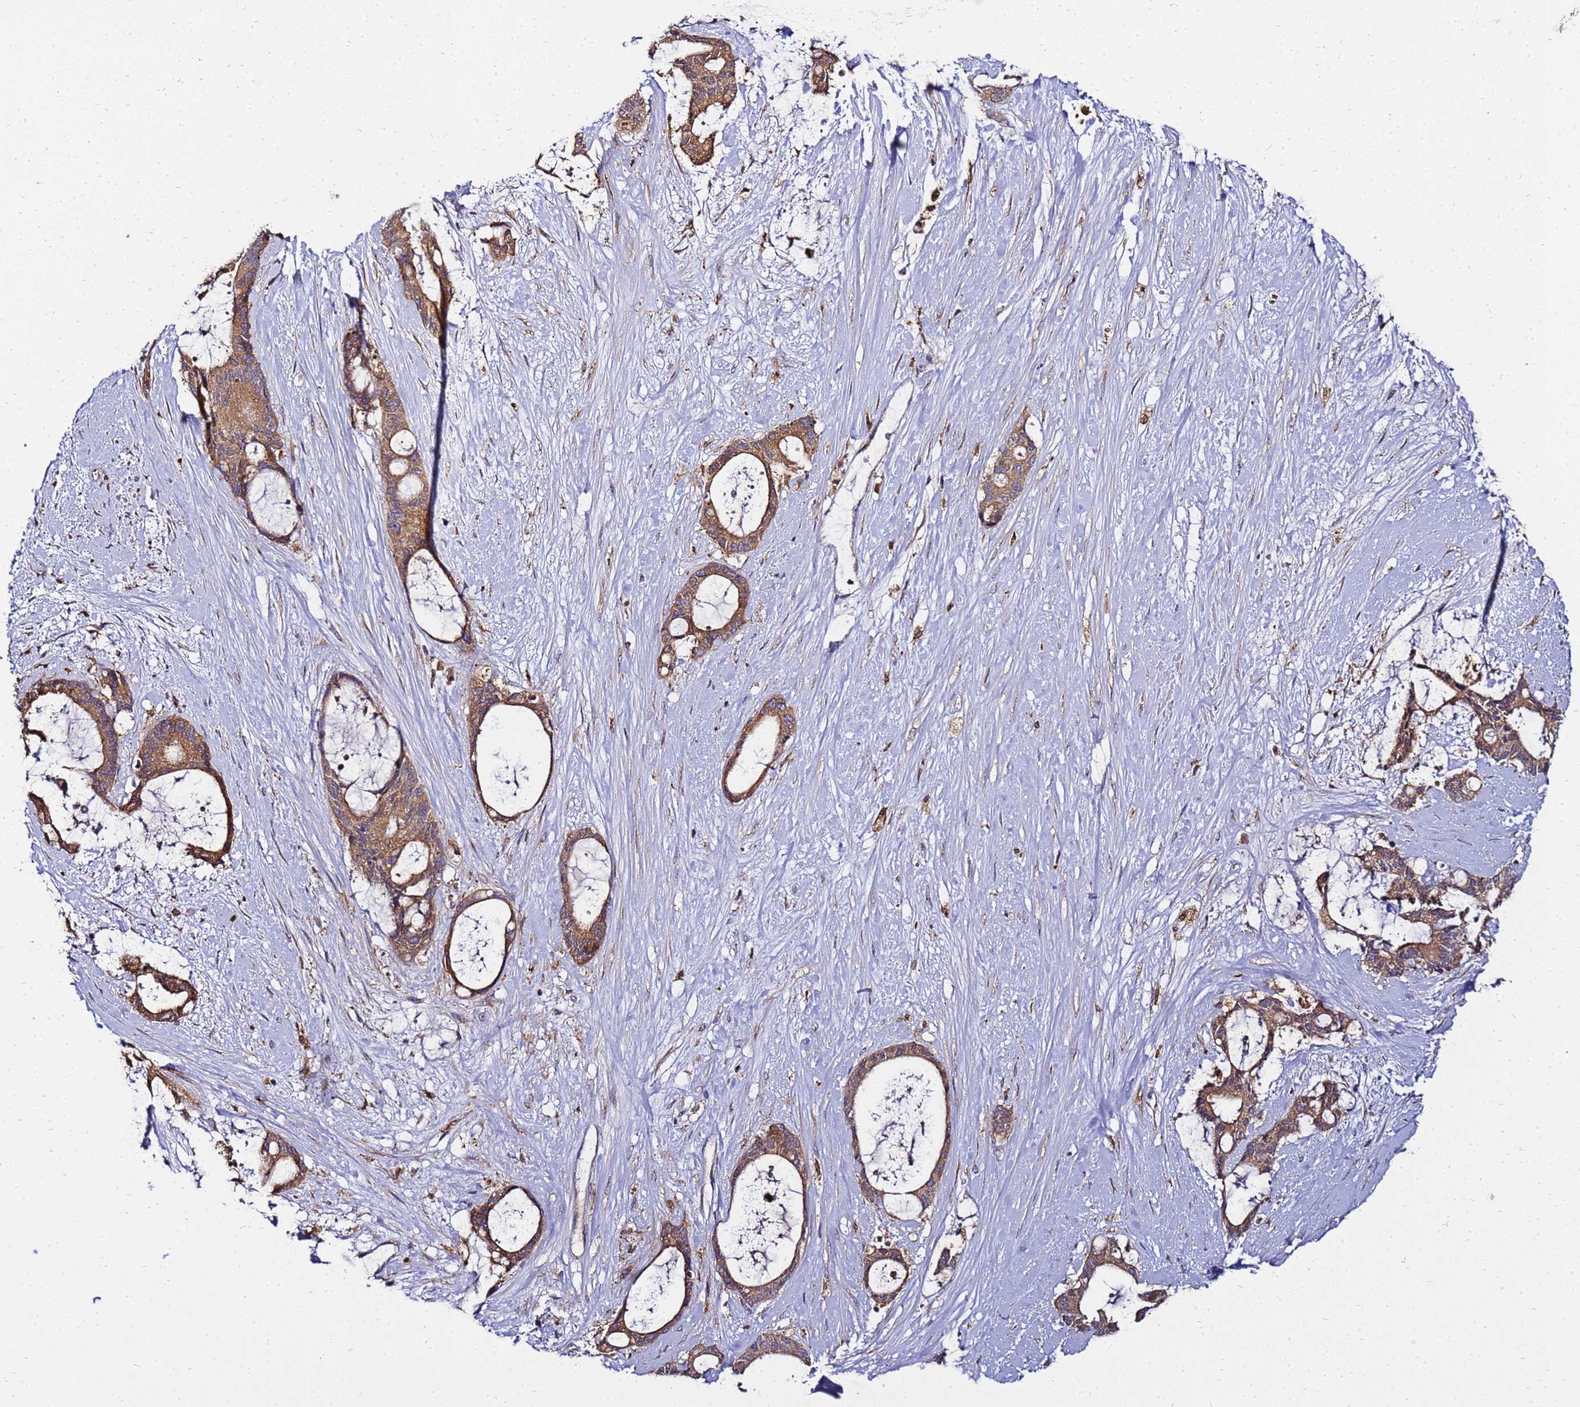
{"staining": {"intensity": "moderate", "quantity": ">75%", "location": "cytoplasmic/membranous"}, "tissue": "liver cancer", "cell_type": "Tumor cells", "image_type": "cancer", "snomed": [{"axis": "morphology", "description": "Normal tissue, NOS"}, {"axis": "morphology", "description": "Cholangiocarcinoma"}, {"axis": "topography", "description": "Liver"}, {"axis": "topography", "description": "Peripheral nerve tissue"}], "caption": "Protein staining of liver cholangiocarcinoma tissue shows moderate cytoplasmic/membranous expression in approximately >75% of tumor cells.", "gene": "ADPGK", "patient": {"sex": "female", "age": 73}}